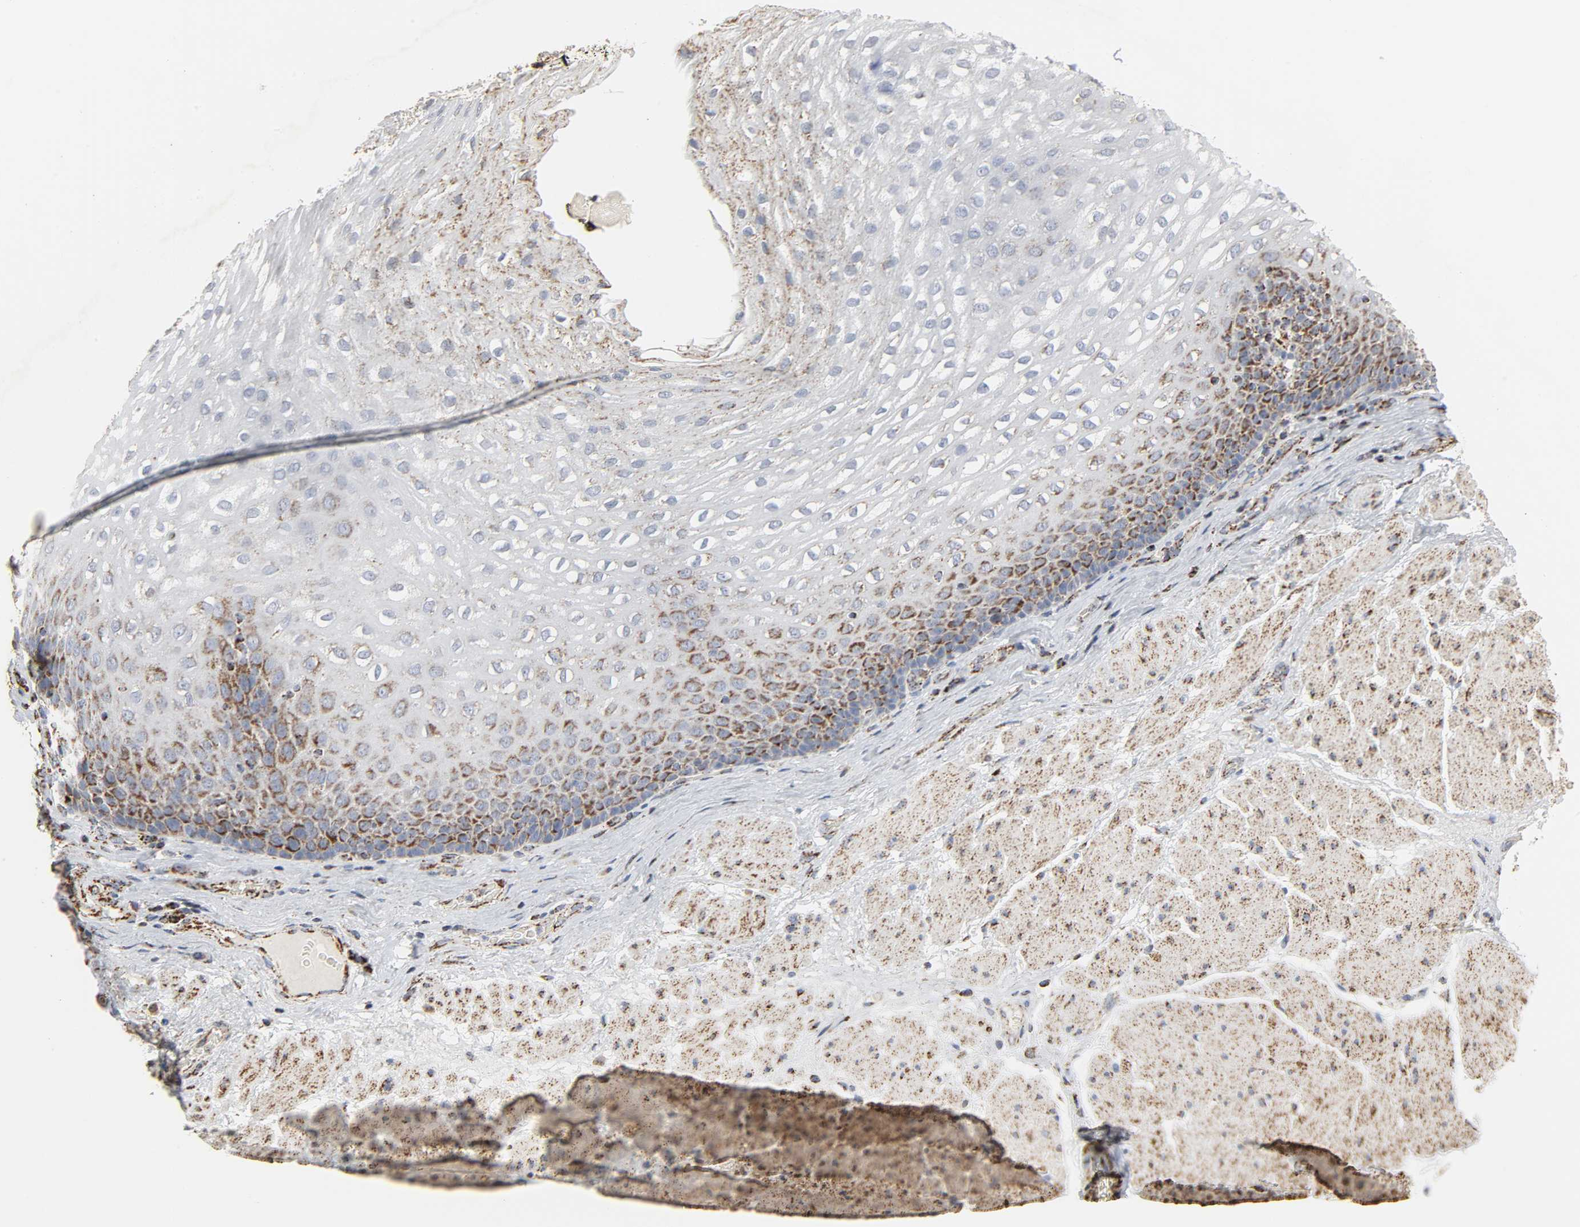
{"staining": {"intensity": "moderate", "quantity": "25%-75%", "location": "cytoplasmic/membranous"}, "tissue": "esophagus", "cell_type": "Squamous epithelial cells", "image_type": "normal", "snomed": [{"axis": "morphology", "description": "Normal tissue, NOS"}, {"axis": "topography", "description": "Esophagus"}], "caption": "This micrograph displays benign esophagus stained with immunohistochemistry to label a protein in brown. The cytoplasmic/membranous of squamous epithelial cells show moderate positivity for the protein. Nuclei are counter-stained blue.", "gene": "ACAT1", "patient": {"sex": "male", "age": 48}}